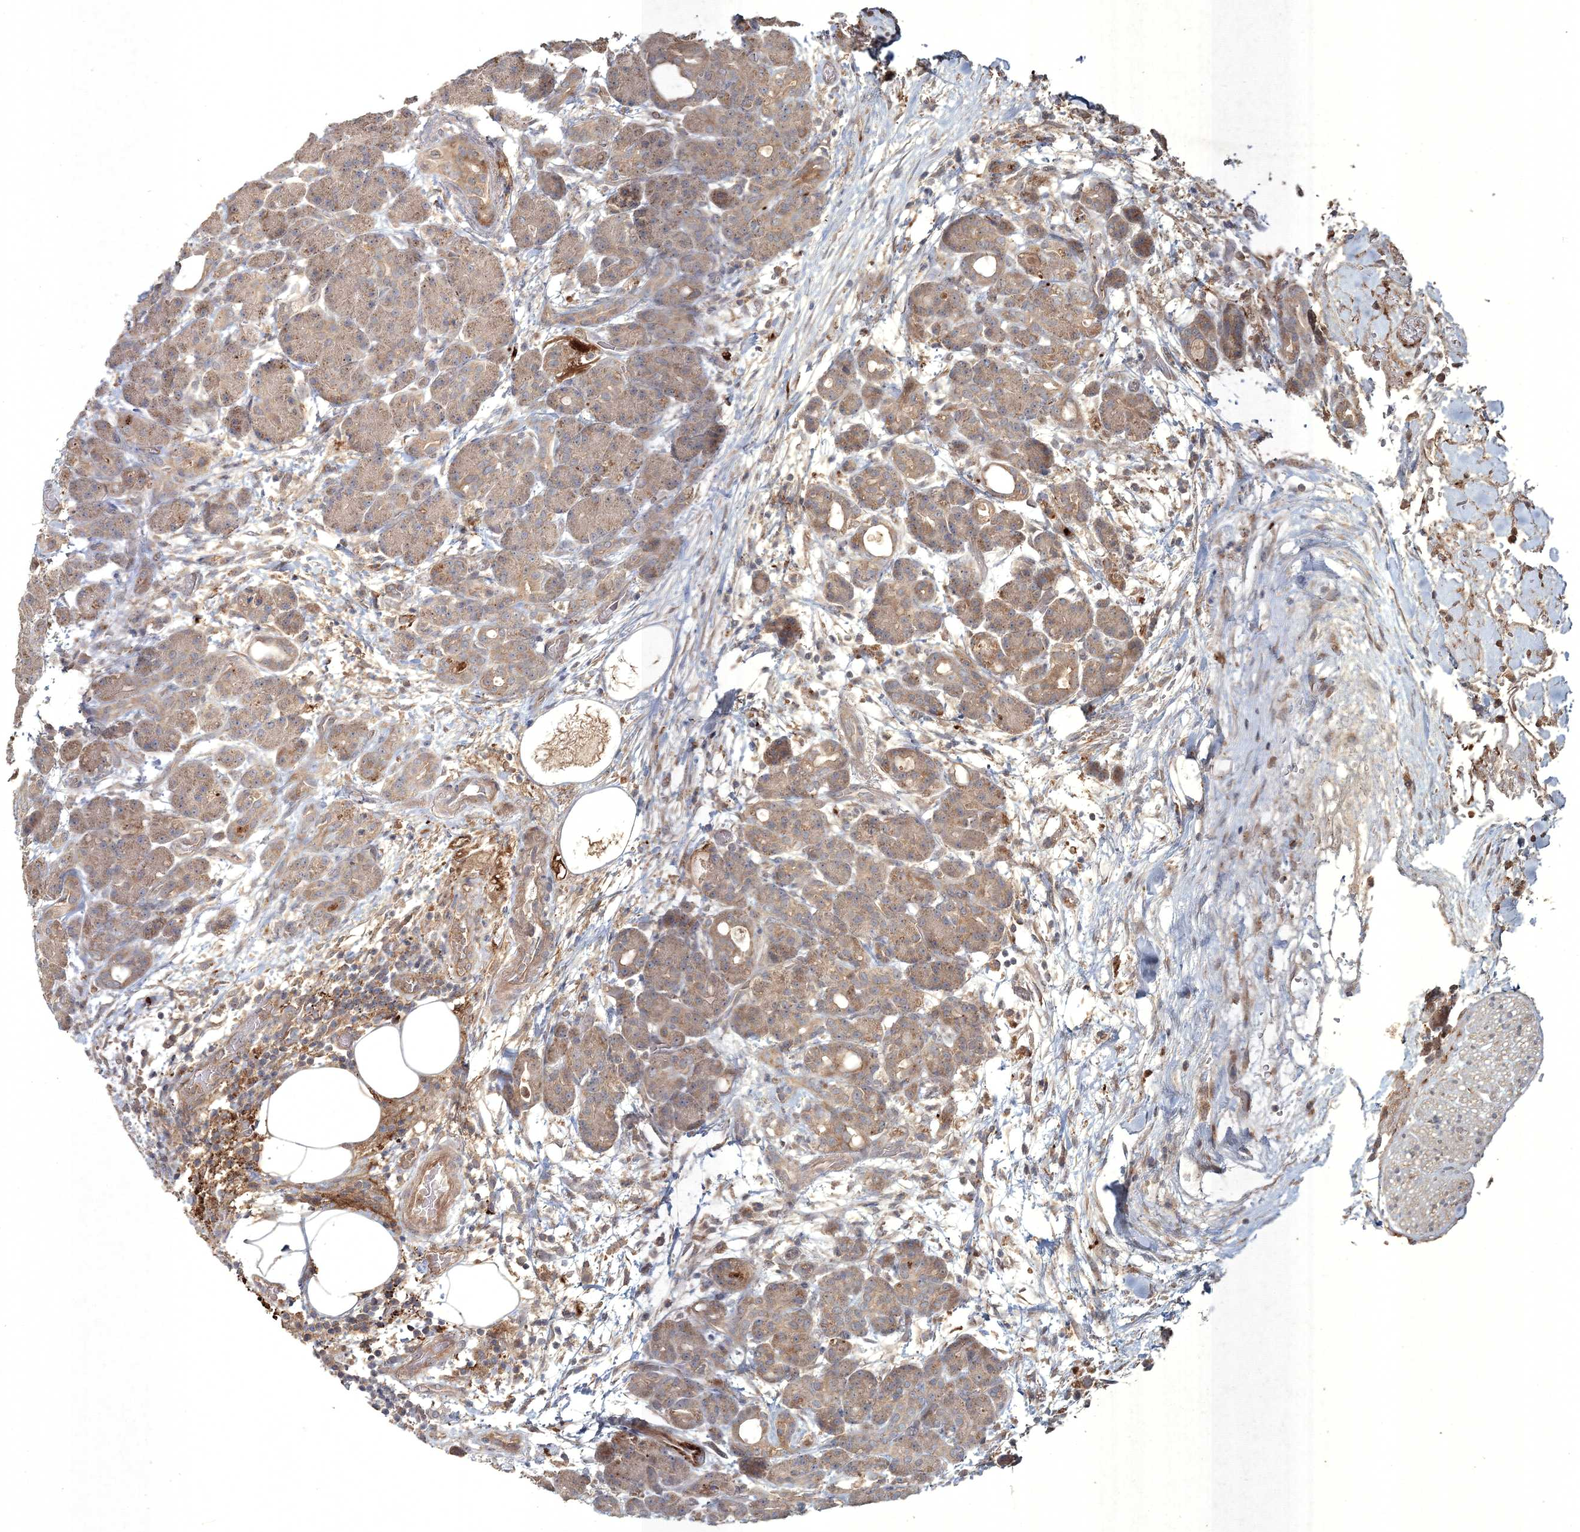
{"staining": {"intensity": "weak", "quantity": ">75%", "location": "cytoplasmic/membranous"}, "tissue": "pancreas", "cell_type": "Exocrine glandular cells", "image_type": "normal", "snomed": [{"axis": "morphology", "description": "Normal tissue, NOS"}, {"axis": "topography", "description": "Pancreas"}], "caption": "Immunohistochemistry (IHC) micrograph of benign human pancreas stained for a protein (brown), which exhibits low levels of weak cytoplasmic/membranous expression in approximately >75% of exocrine glandular cells.", "gene": "SPRY1", "patient": {"sex": "male", "age": 63}}